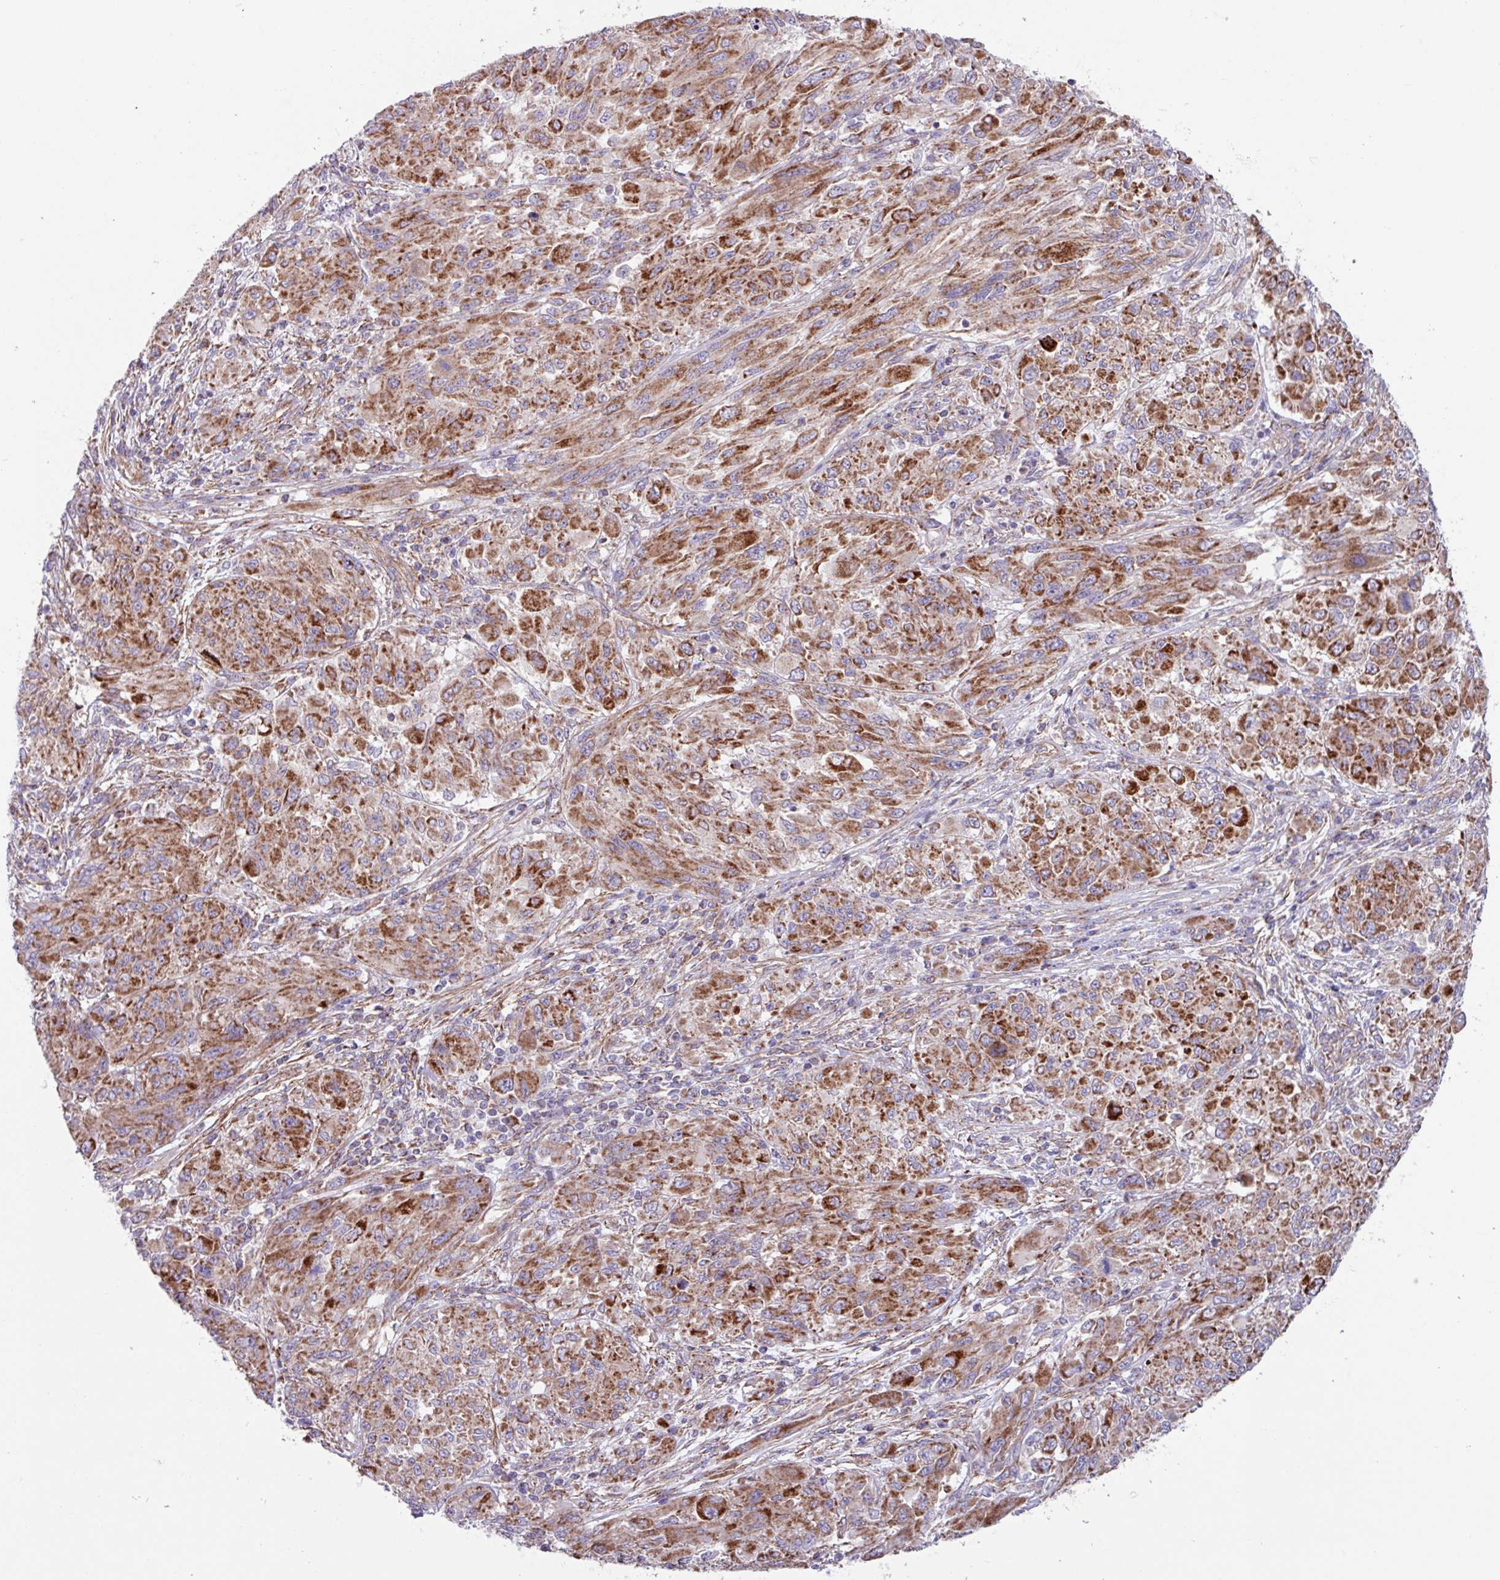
{"staining": {"intensity": "strong", "quantity": ">75%", "location": "cytoplasmic/membranous"}, "tissue": "melanoma", "cell_type": "Tumor cells", "image_type": "cancer", "snomed": [{"axis": "morphology", "description": "Malignant melanoma, NOS"}, {"axis": "topography", "description": "Skin"}], "caption": "There is high levels of strong cytoplasmic/membranous positivity in tumor cells of malignant melanoma, as demonstrated by immunohistochemical staining (brown color).", "gene": "OTULIN", "patient": {"sex": "female", "age": 91}}